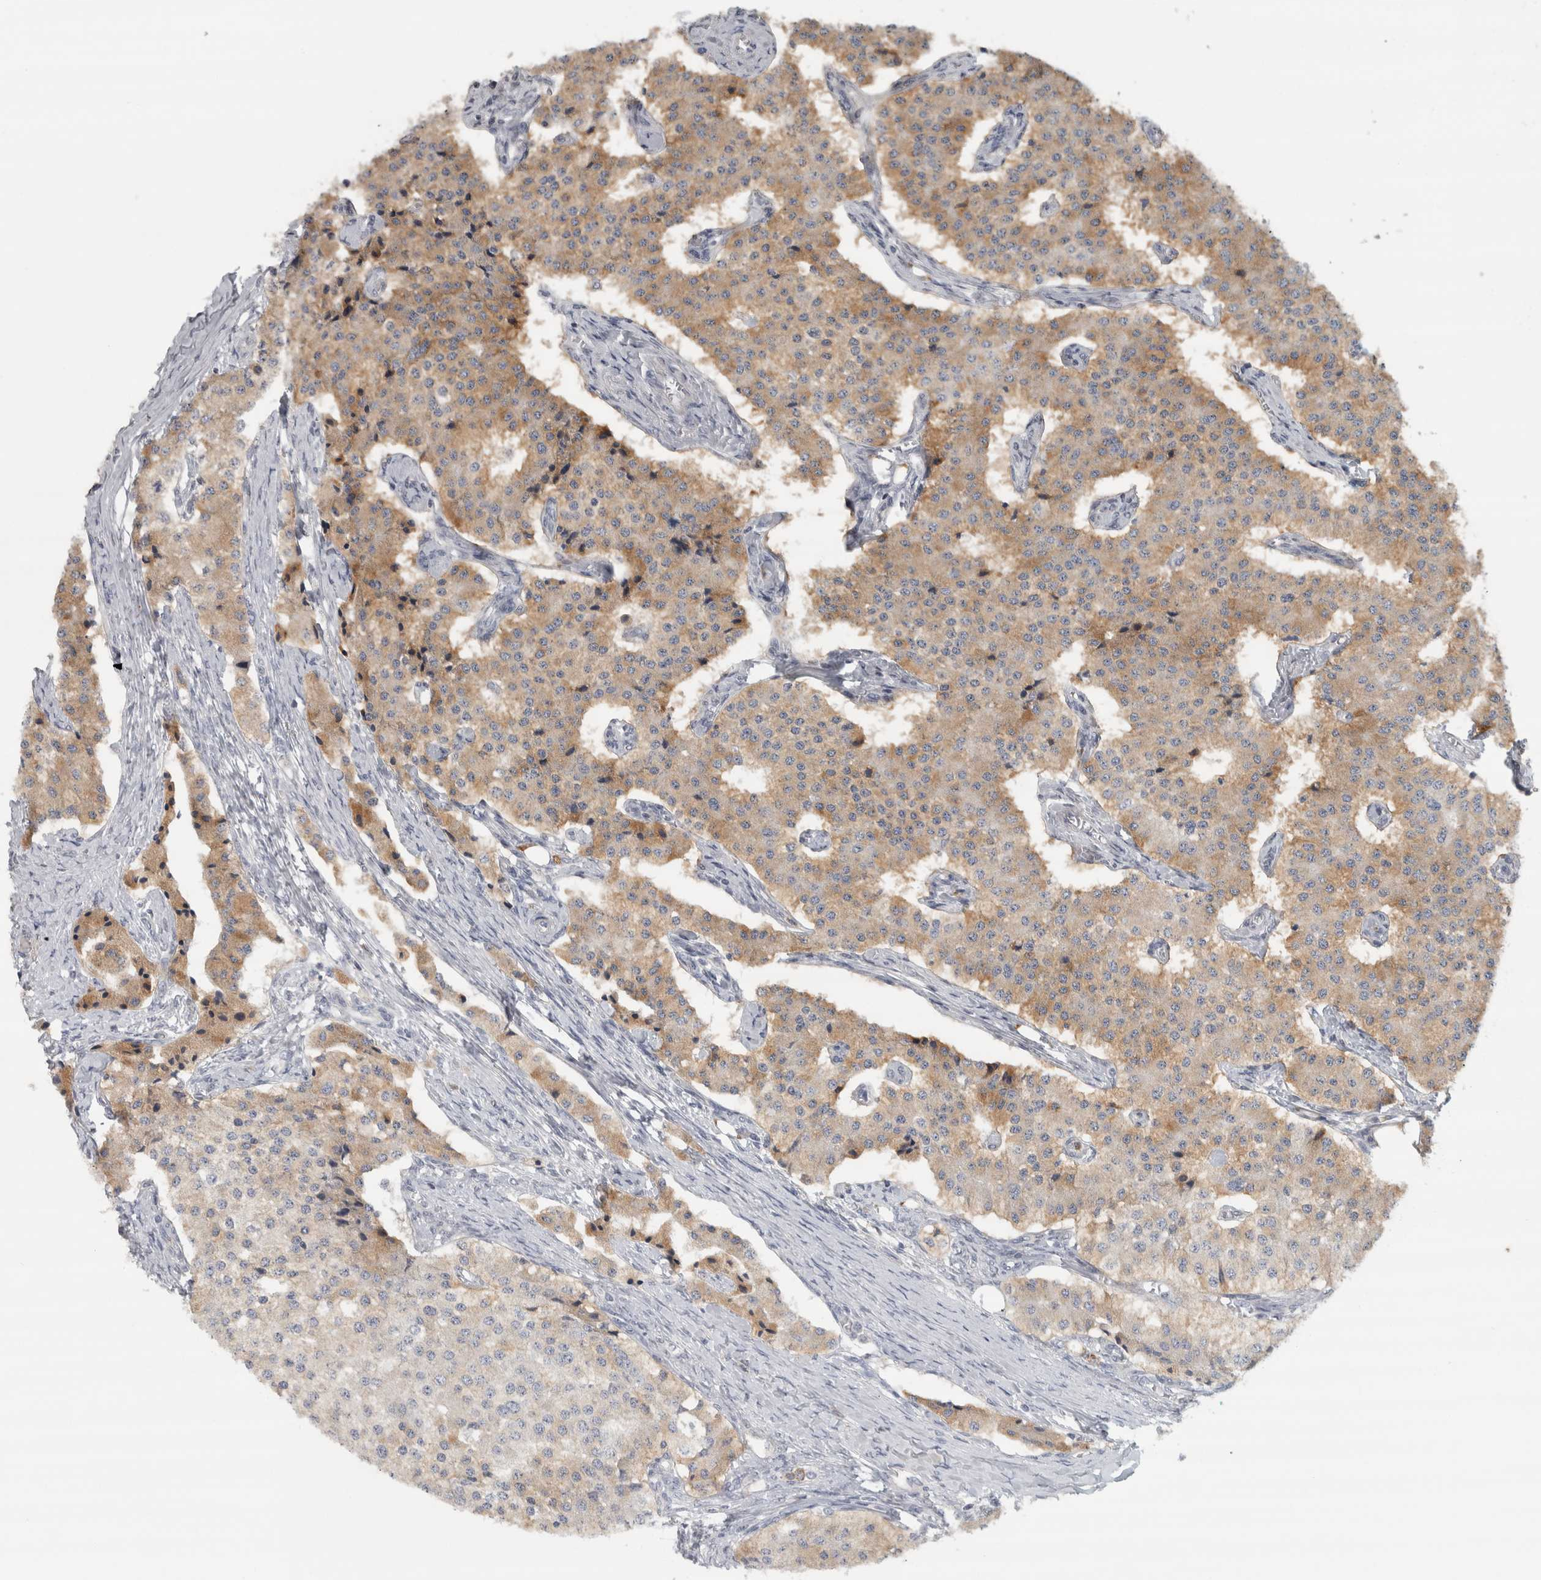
{"staining": {"intensity": "weak", "quantity": ">75%", "location": "cytoplasmic/membranous"}, "tissue": "carcinoid", "cell_type": "Tumor cells", "image_type": "cancer", "snomed": [{"axis": "morphology", "description": "Carcinoid, malignant, NOS"}, {"axis": "topography", "description": "Colon"}], "caption": "About >75% of tumor cells in human carcinoid show weak cytoplasmic/membranous protein positivity as visualized by brown immunohistochemical staining.", "gene": "PTPRN2", "patient": {"sex": "female", "age": 52}}